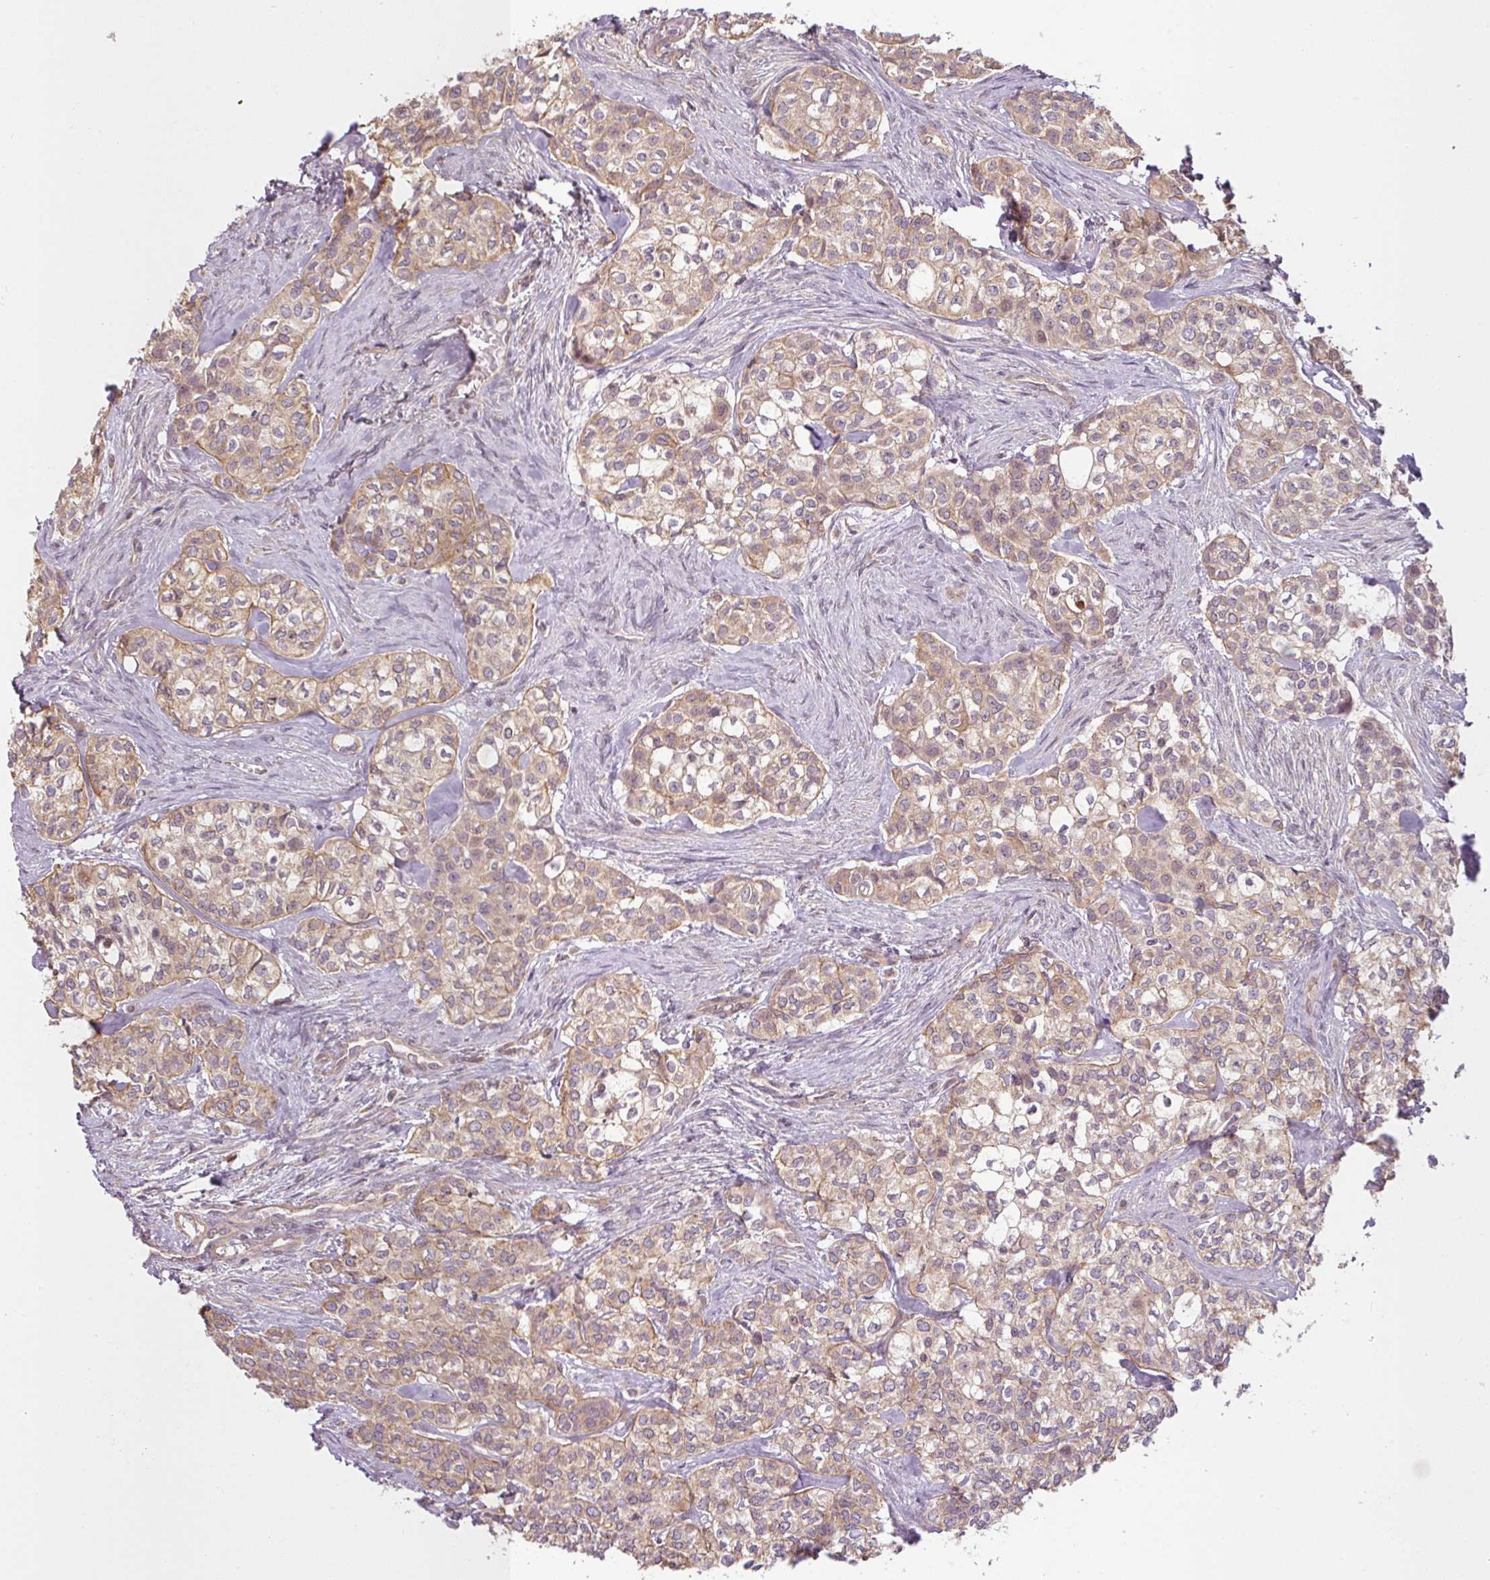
{"staining": {"intensity": "moderate", "quantity": ">75%", "location": "cytoplasmic/membranous"}, "tissue": "head and neck cancer", "cell_type": "Tumor cells", "image_type": "cancer", "snomed": [{"axis": "morphology", "description": "Adenocarcinoma, NOS"}, {"axis": "topography", "description": "Head-Neck"}], "caption": "A brown stain highlights moderate cytoplasmic/membranous positivity of a protein in head and neck cancer tumor cells. (Stains: DAB (3,3'-diaminobenzidine) in brown, nuclei in blue, Microscopy: brightfield microscopy at high magnification).", "gene": "RNF31", "patient": {"sex": "male", "age": 81}}